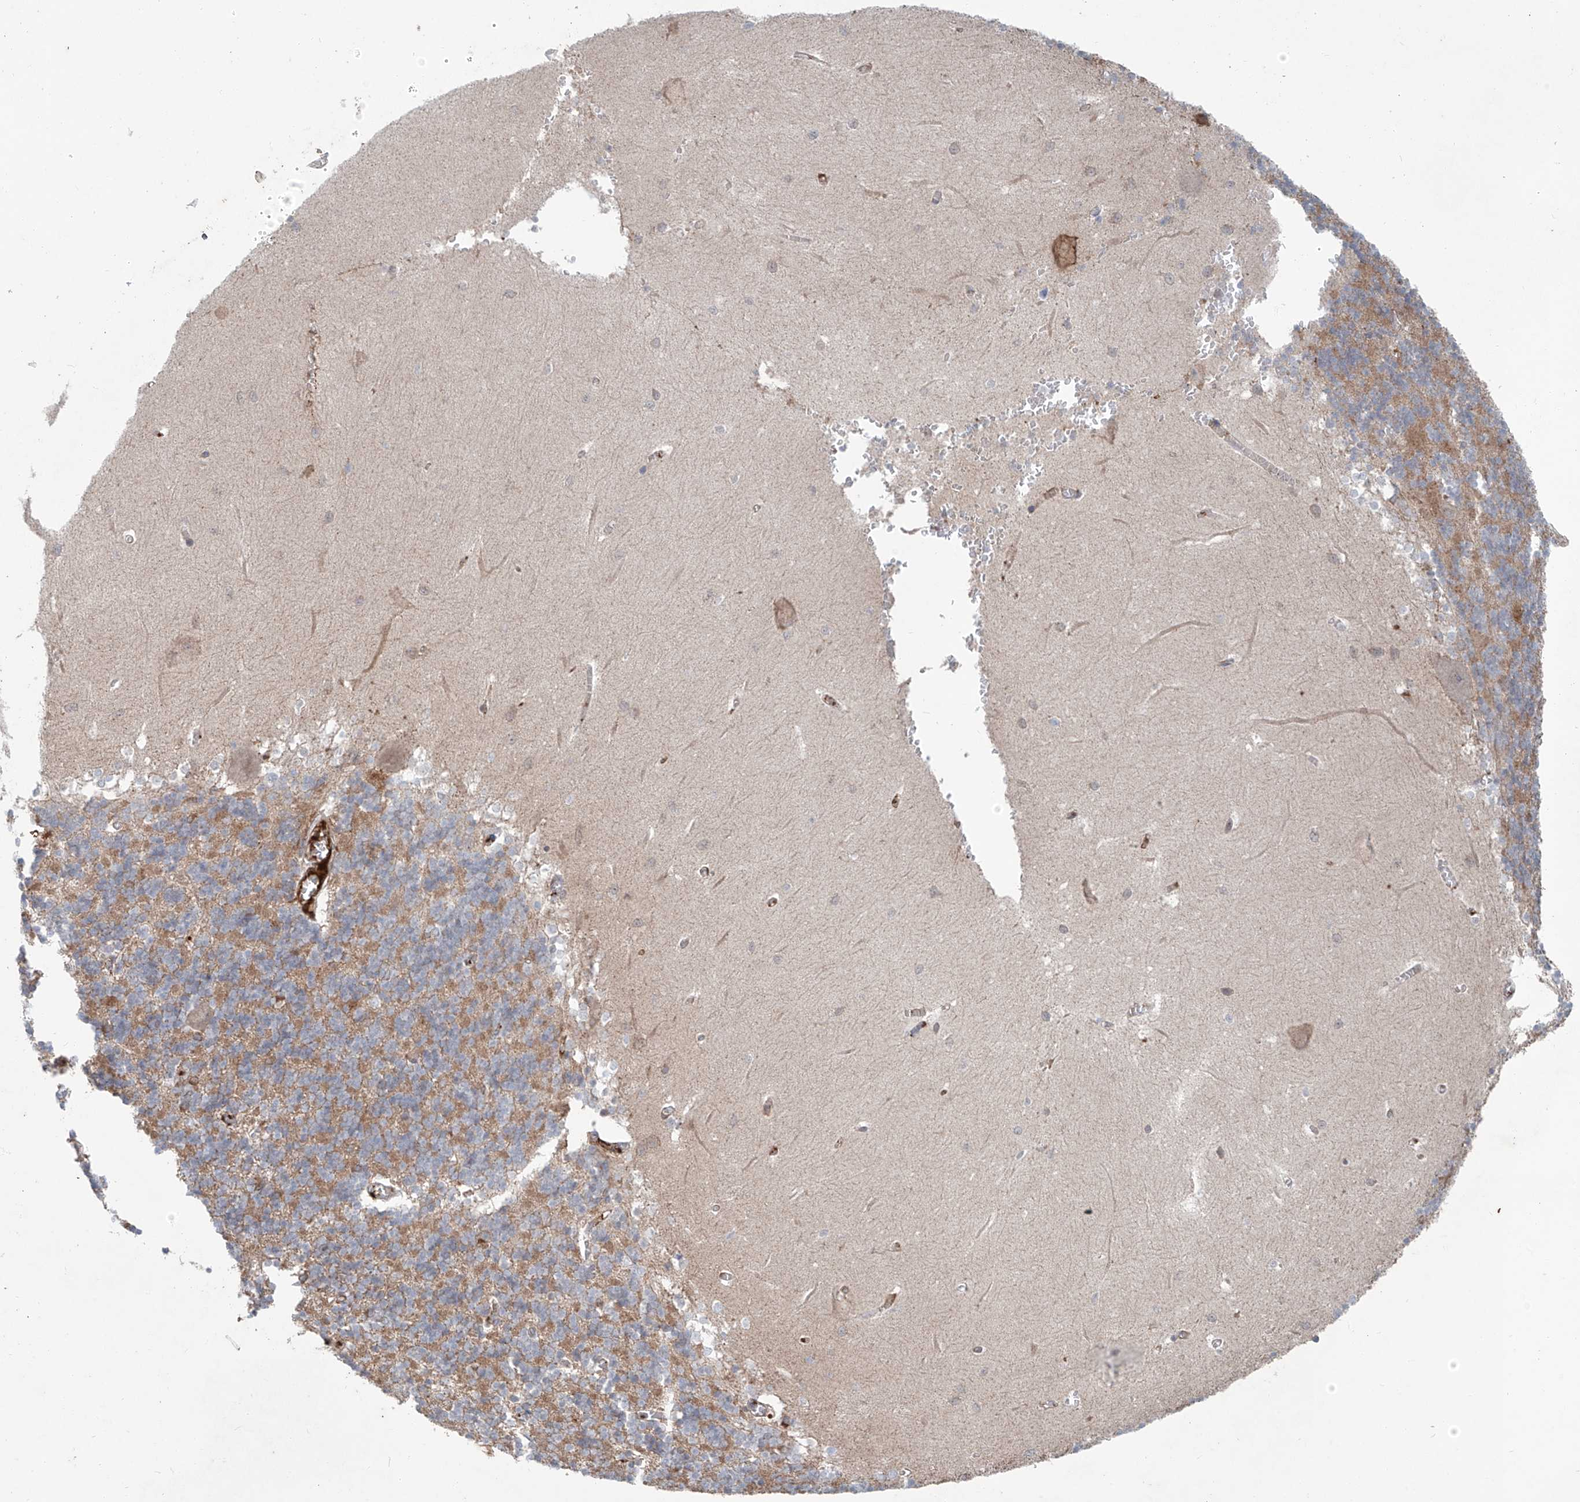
{"staining": {"intensity": "negative", "quantity": "none", "location": "none"}, "tissue": "cerebellum", "cell_type": "Cells in granular layer", "image_type": "normal", "snomed": [{"axis": "morphology", "description": "Normal tissue, NOS"}, {"axis": "topography", "description": "Cerebellum"}], "caption": "A high-resolution histopathology image shows IHC staining of unremarkable cerebellum, which demonstrates no significant expression in cells in granular layer.", "gene": "SIX4", "patient": {"sex": "male", "age": 37}}